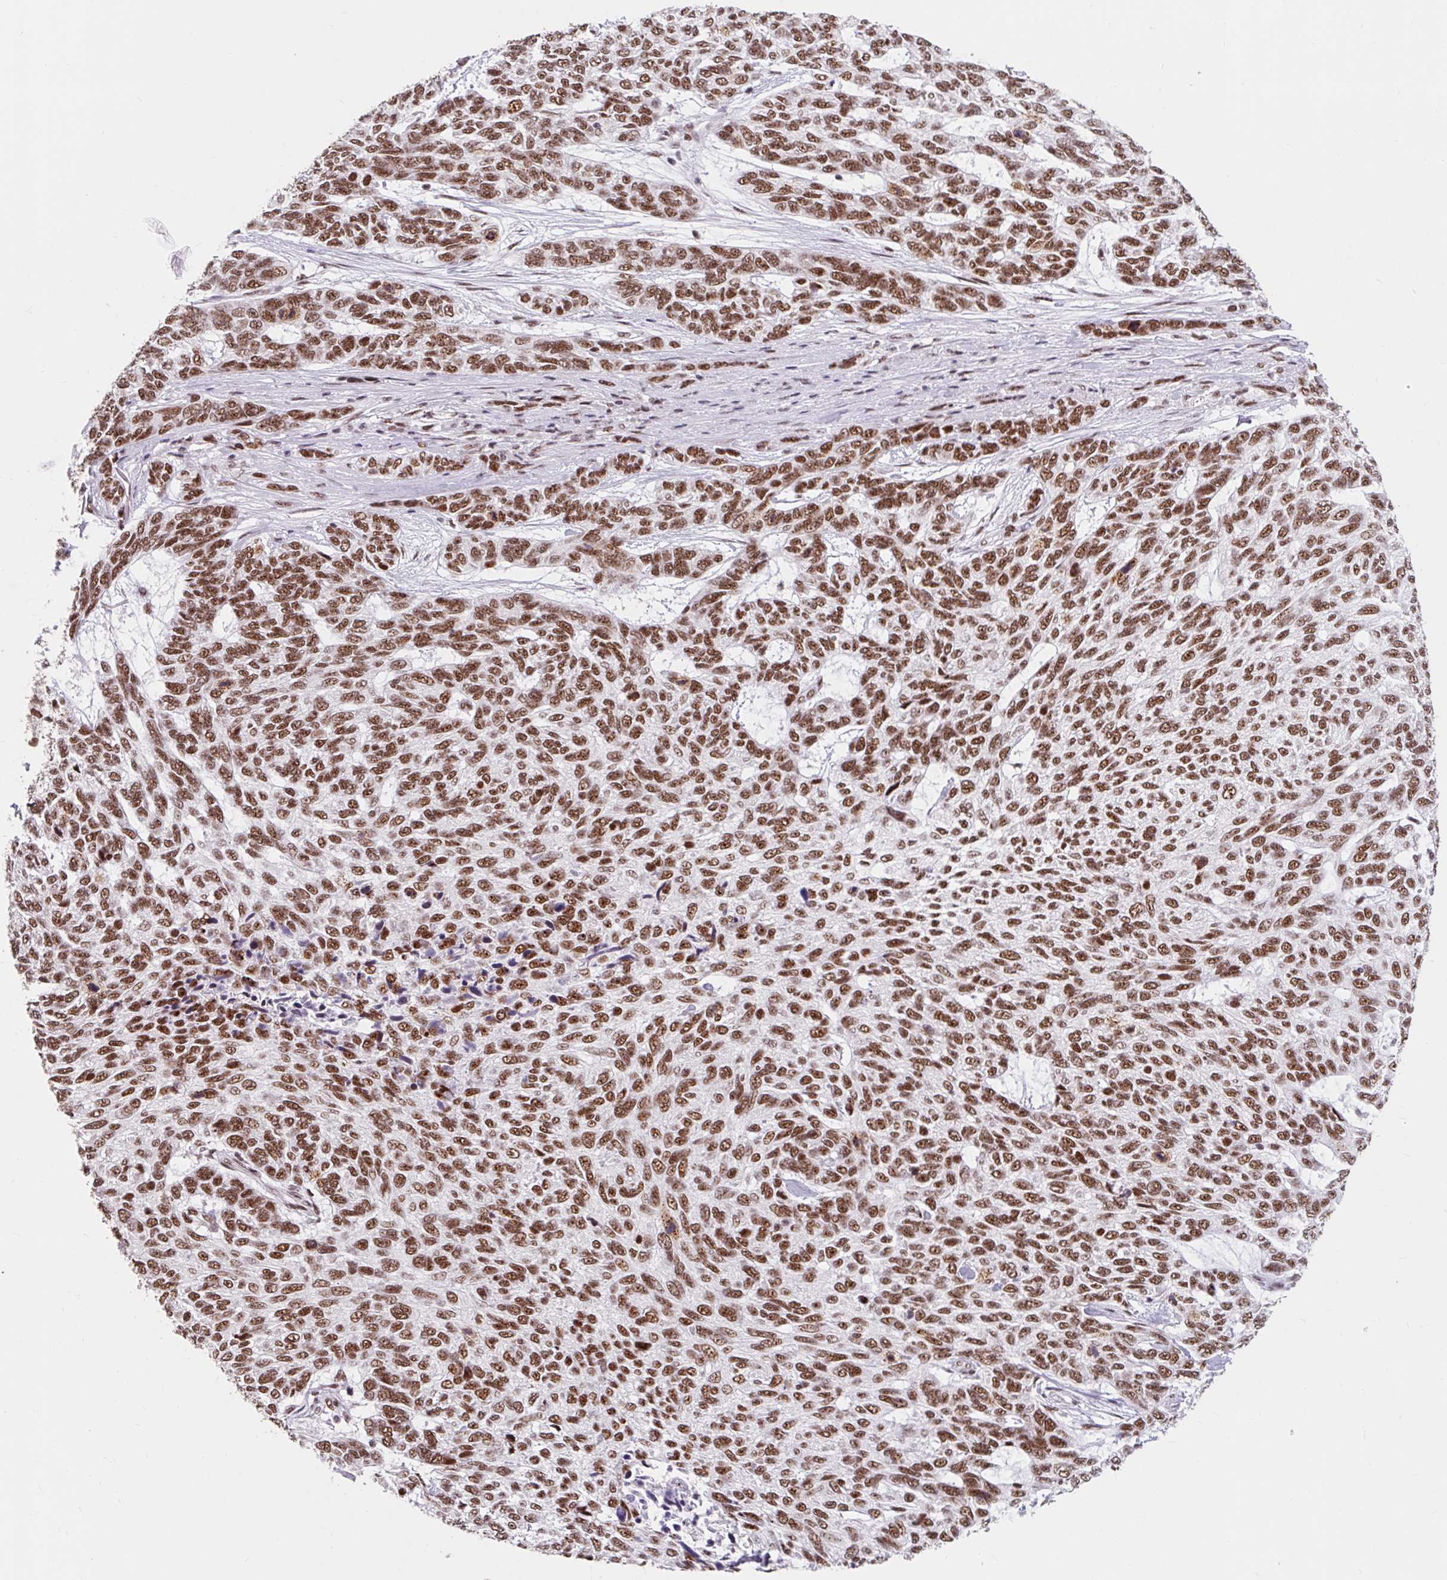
{"staining": {"intensity": "moderate", "quantity": ">75%", "location": "nuclear"}, "tissue": "skin cancer", "cell_type": "Tumor cells", "image_type": "cancer", "snomed": [{"axis": "morphology", "description": "Basal cell carcinoma"}, {"axis": "topography", "description": "Skin"}], "caption": "Protein analysis of basal cell carcinoma (skin) tissue reveals moderate nuclear positivity in approximately >75% of tumor cells.", "gene": "SRSF10", "patient": {"sex": "female", "age": 65}}